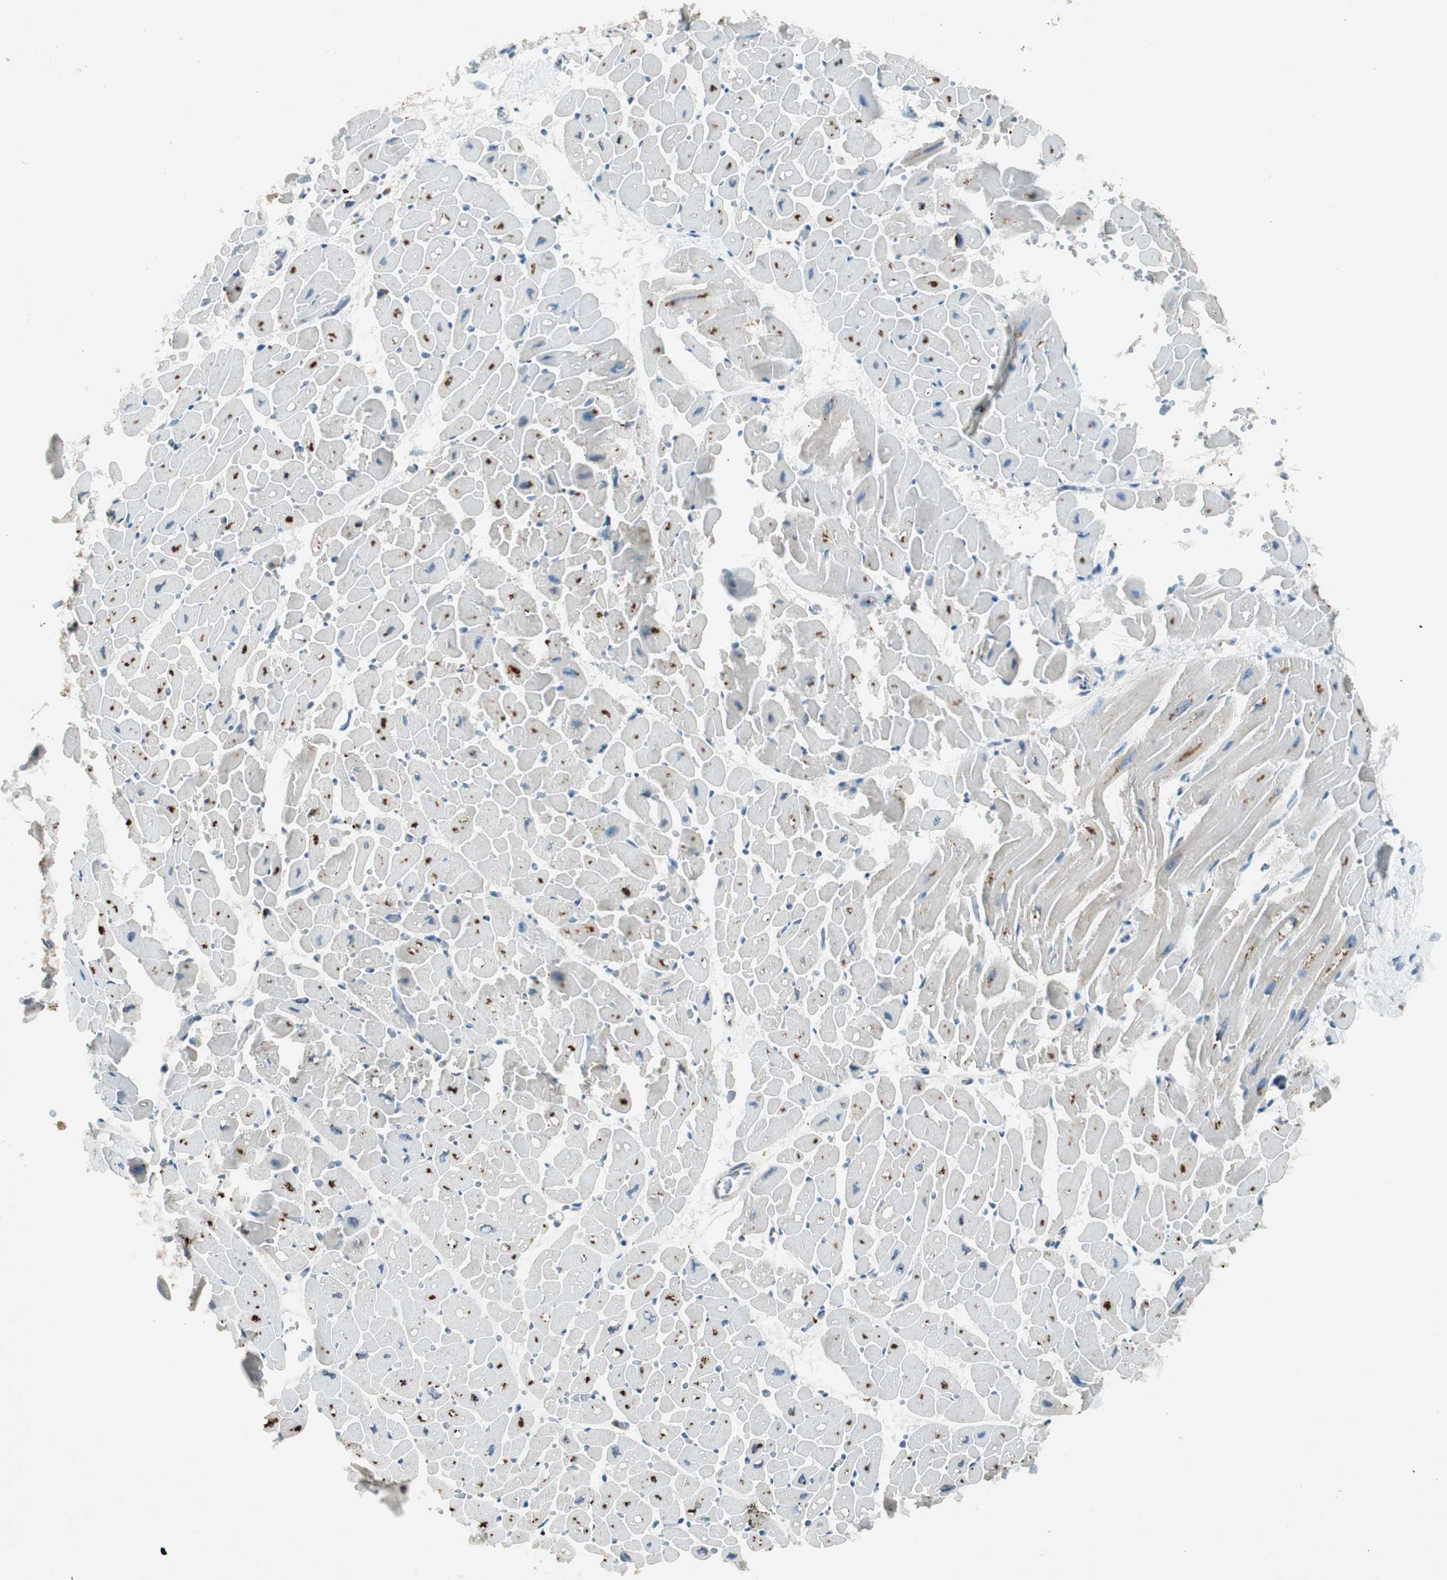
{"staining": {"intensity": "moderate", "quantity": "25%-75%", "location": "nuclear"}, "tissue": "heart muscle", "cell_type": "Cardiomyocytes", "image_type": "normal", "snomed": [{"axis": "morphology", "description": "Normal tissue, NOS"}, {"axis": "topography", "description": "Heart"}], "caption": "Protein expression analysis of unremarkable heart muscle displays moderate nuclear expression in approximately 25%-75% of cardiomyocytes. The staining was performed using DAB (3,3'-diaminobenzidine), with brown indicating positive protein expression. Nuclei are stained blue with hematoxylin.", "gene": "NKAIN1", "patient": {"sex": "male", "age": 45}}